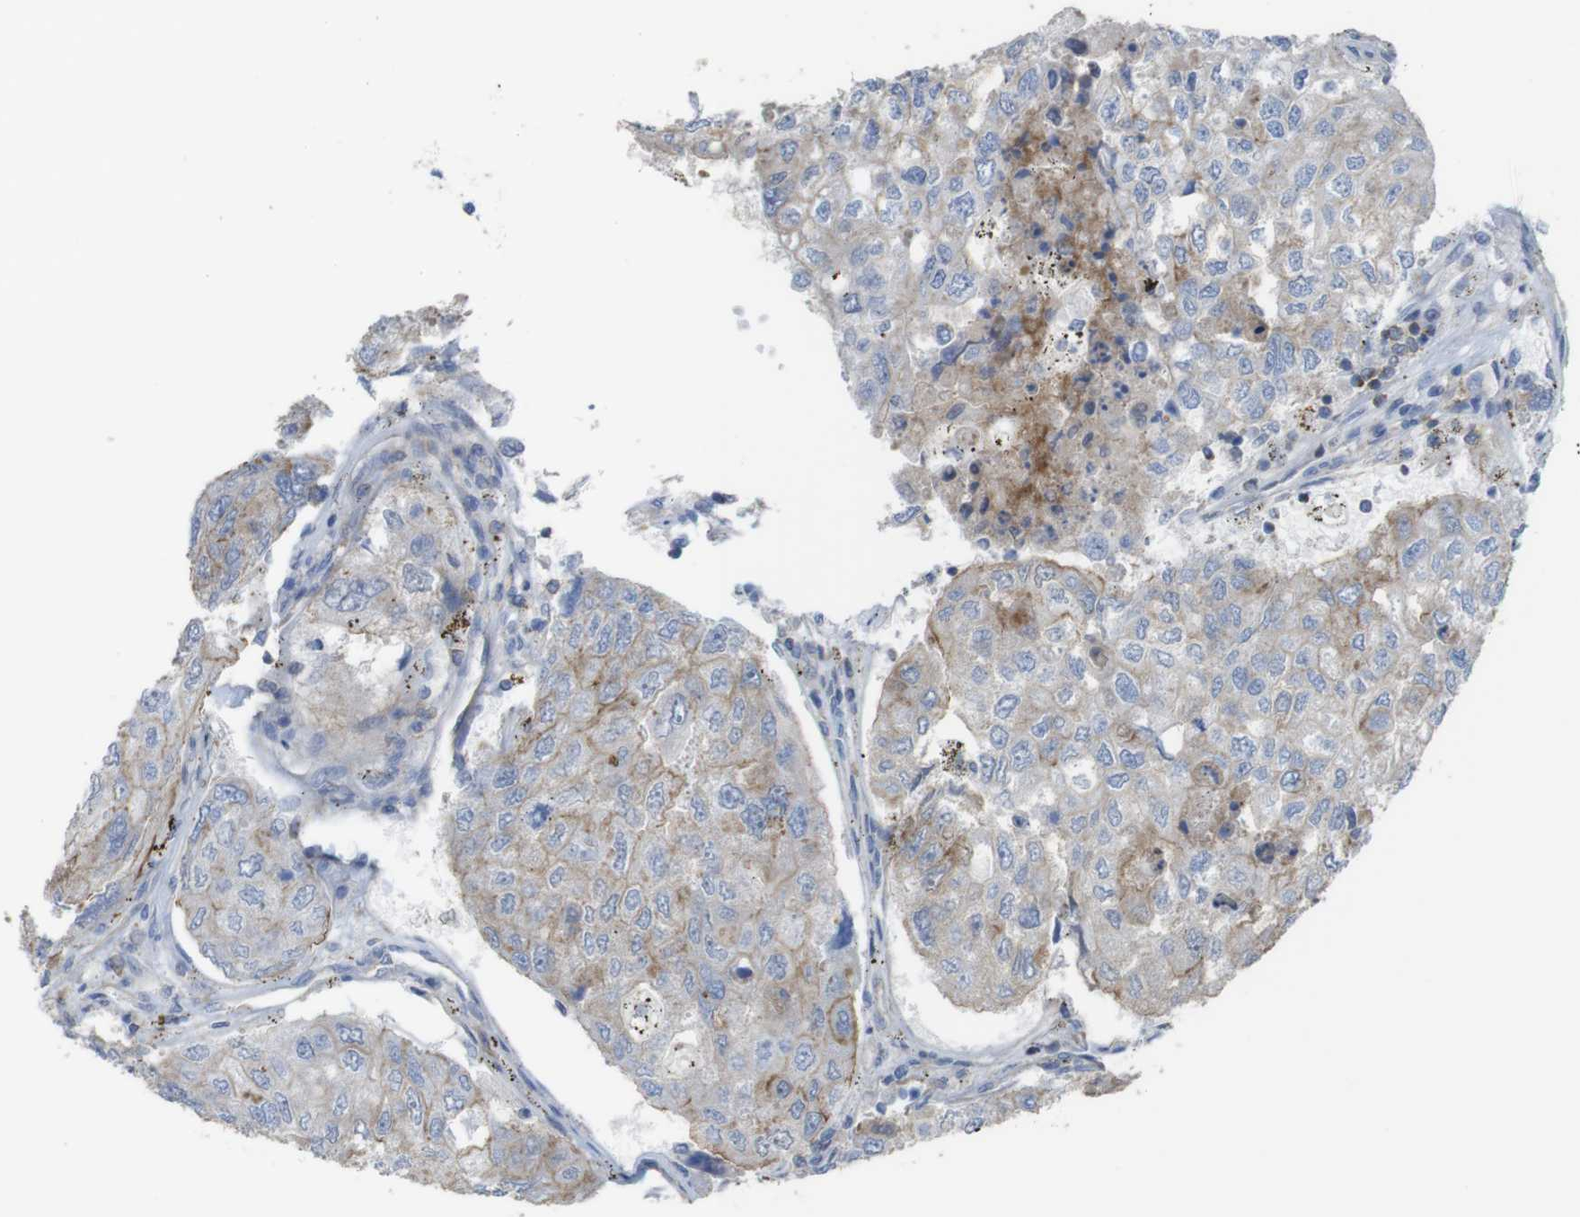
{"staining": {"intensity": "moderate", "quantity": "25%-75%", "location": "cytoplasmic/membranous"}, "tissue": "urothelial cancer", "cell_type": "Tumor cells", "image_type": "cancer", "snomed": [{"axis": "morphology", "description": "Urothelial carcinoma, High grade"}, {"axis": "topography", "description": "Lymph node"}, {"axis": "topography", "description": "Urinary bladder"}], "caption": "Urothelial carcinoma (high-grade) stained for a protein (brown) demonstrates moderate cytoplasmic/membranous positive staining in about 25%-75% of tumor cells.", "gene": "PREX2", "patient": {"sex": "male", "age": 51}}